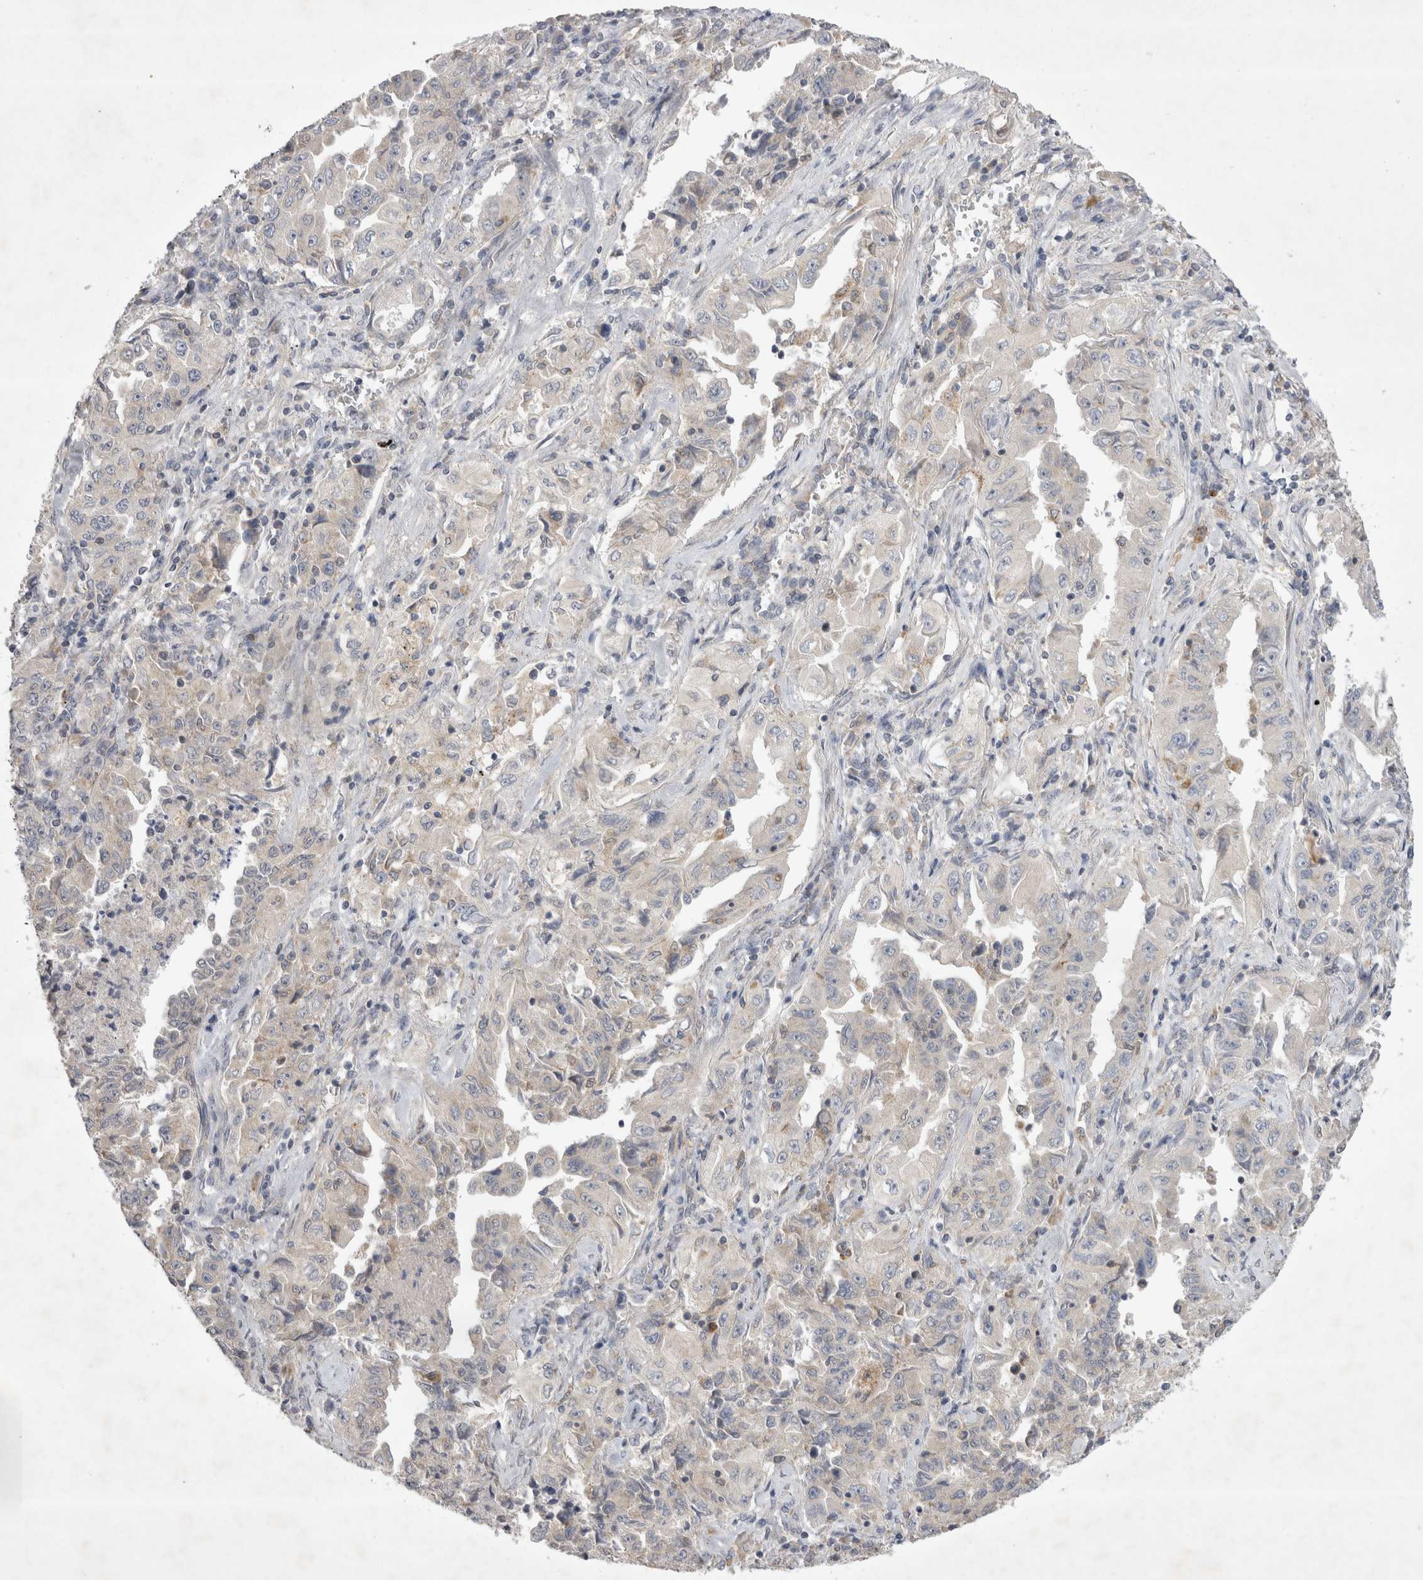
{"staining": {"intensity": "negative", "quantity": "none", "location": "none"}, "tissue": "lung cancer", "cell_type": "Tumor cells", "image_type": "cancer", "snomed": [{"axis": "morphology", "description": "Adenocarcinoma, NOS"}, {"axis": "topography", "description": "Lung"}], "caption": "Immunohistochemistry (IHC) photomicrograph of lung cancer stained for a protein (brown), which shows no staining in tumor cells.", "gene": "SRD5A3", "patient": {"sex": "female", "age": 51}}